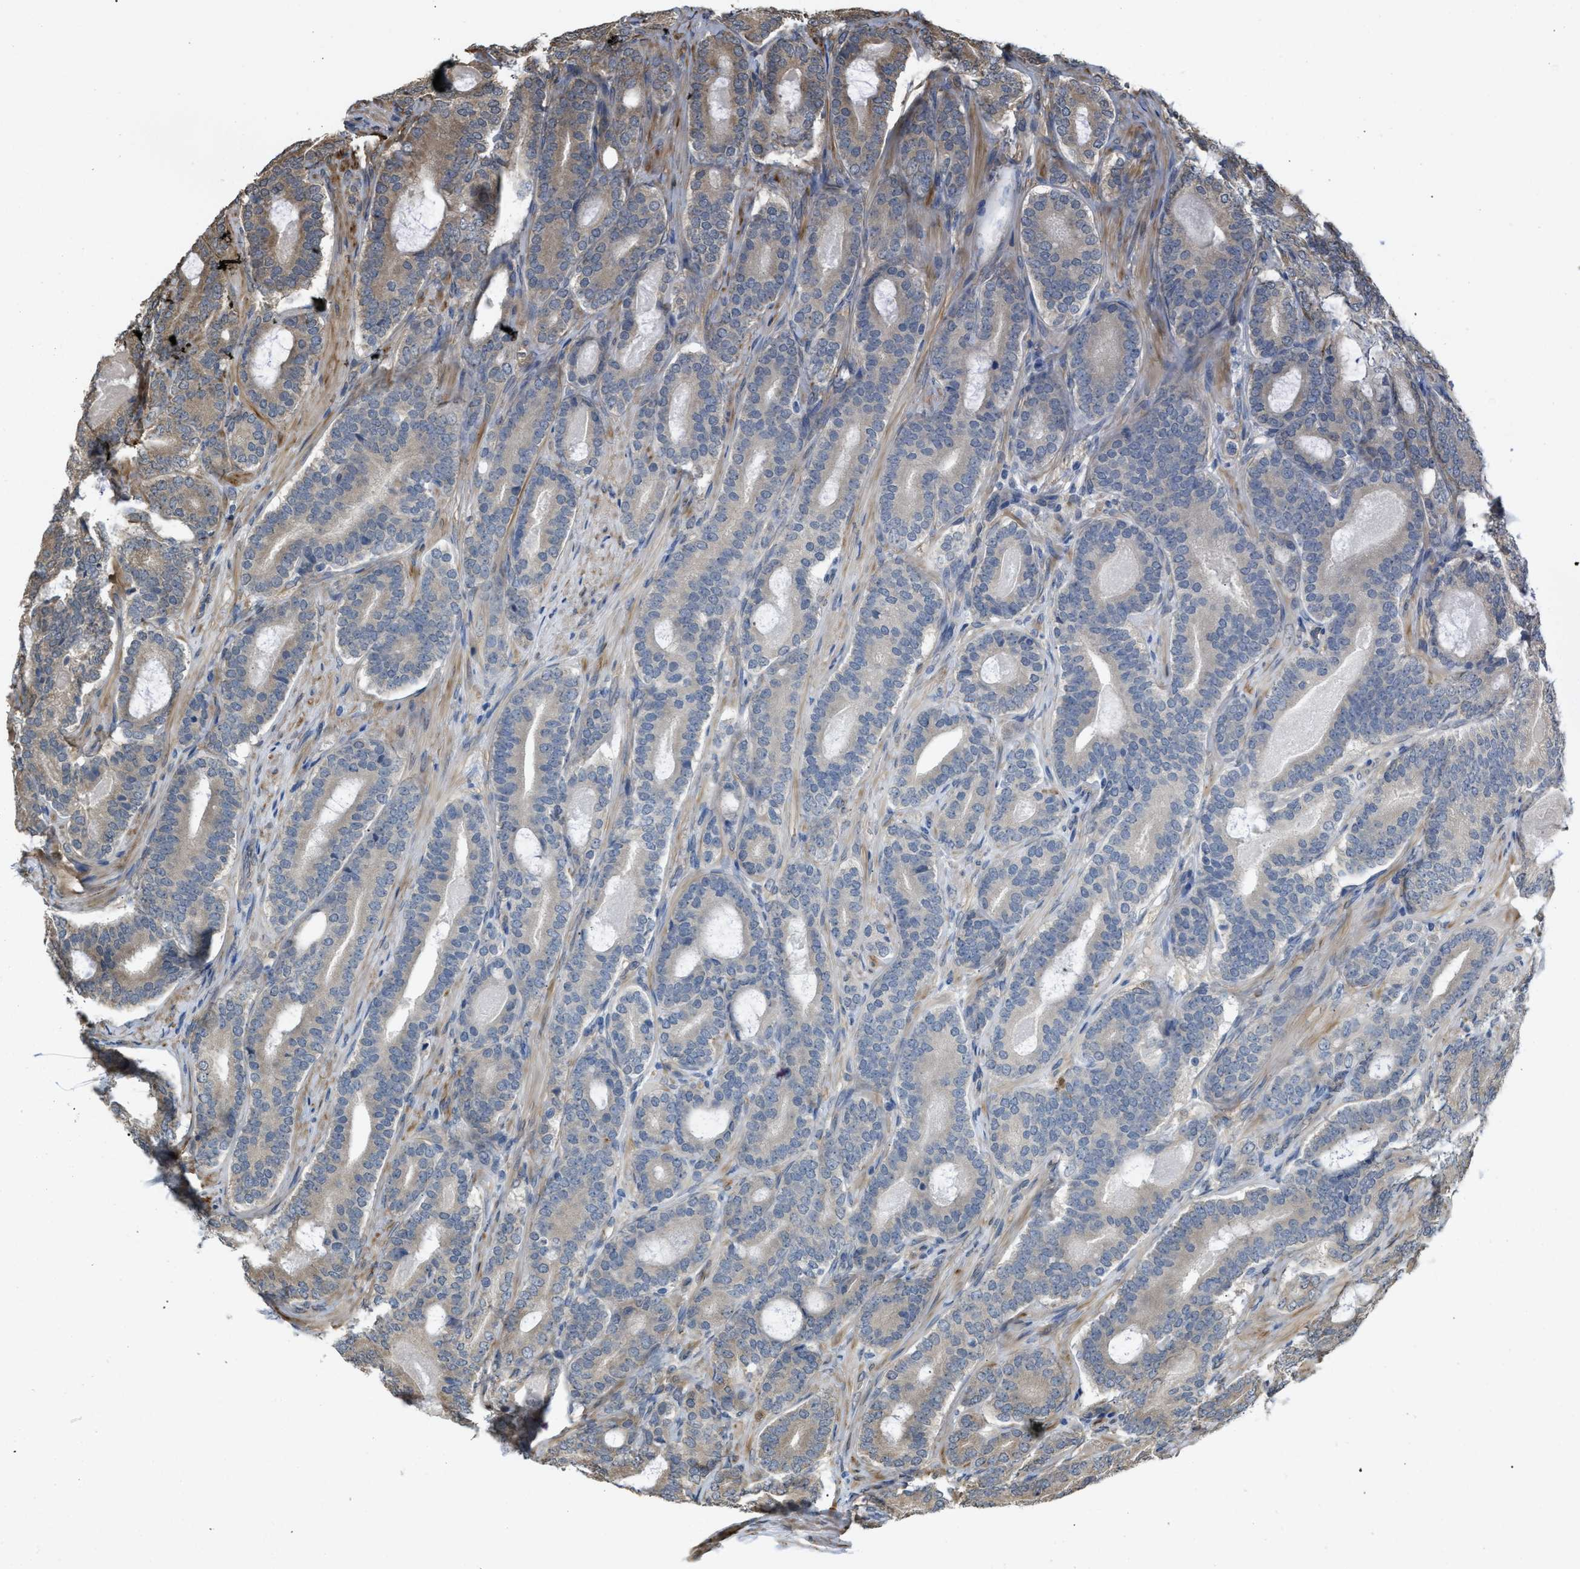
{"staining": {"intensity": "weak", "quantity": "<25%", "location": "cytoplasmic/membranous"}, "tissue": "prostate cancer", "cell_type": "Tumor cells", "image_type": "cancer", "snomed": [{"axis": "morphology", "description": "Adenocarcinoma, High grade"}, {"axis": "topography", "description": "Prostate"}], "caption": "Prostate cancer (adenocarcinoma (high-grade)) stained for a protein using immunohistochemistry (IHC) demonstrates no staining tumor cells.", "gene": "BAG3", "patient": {"sex": "male", "age": 60}}